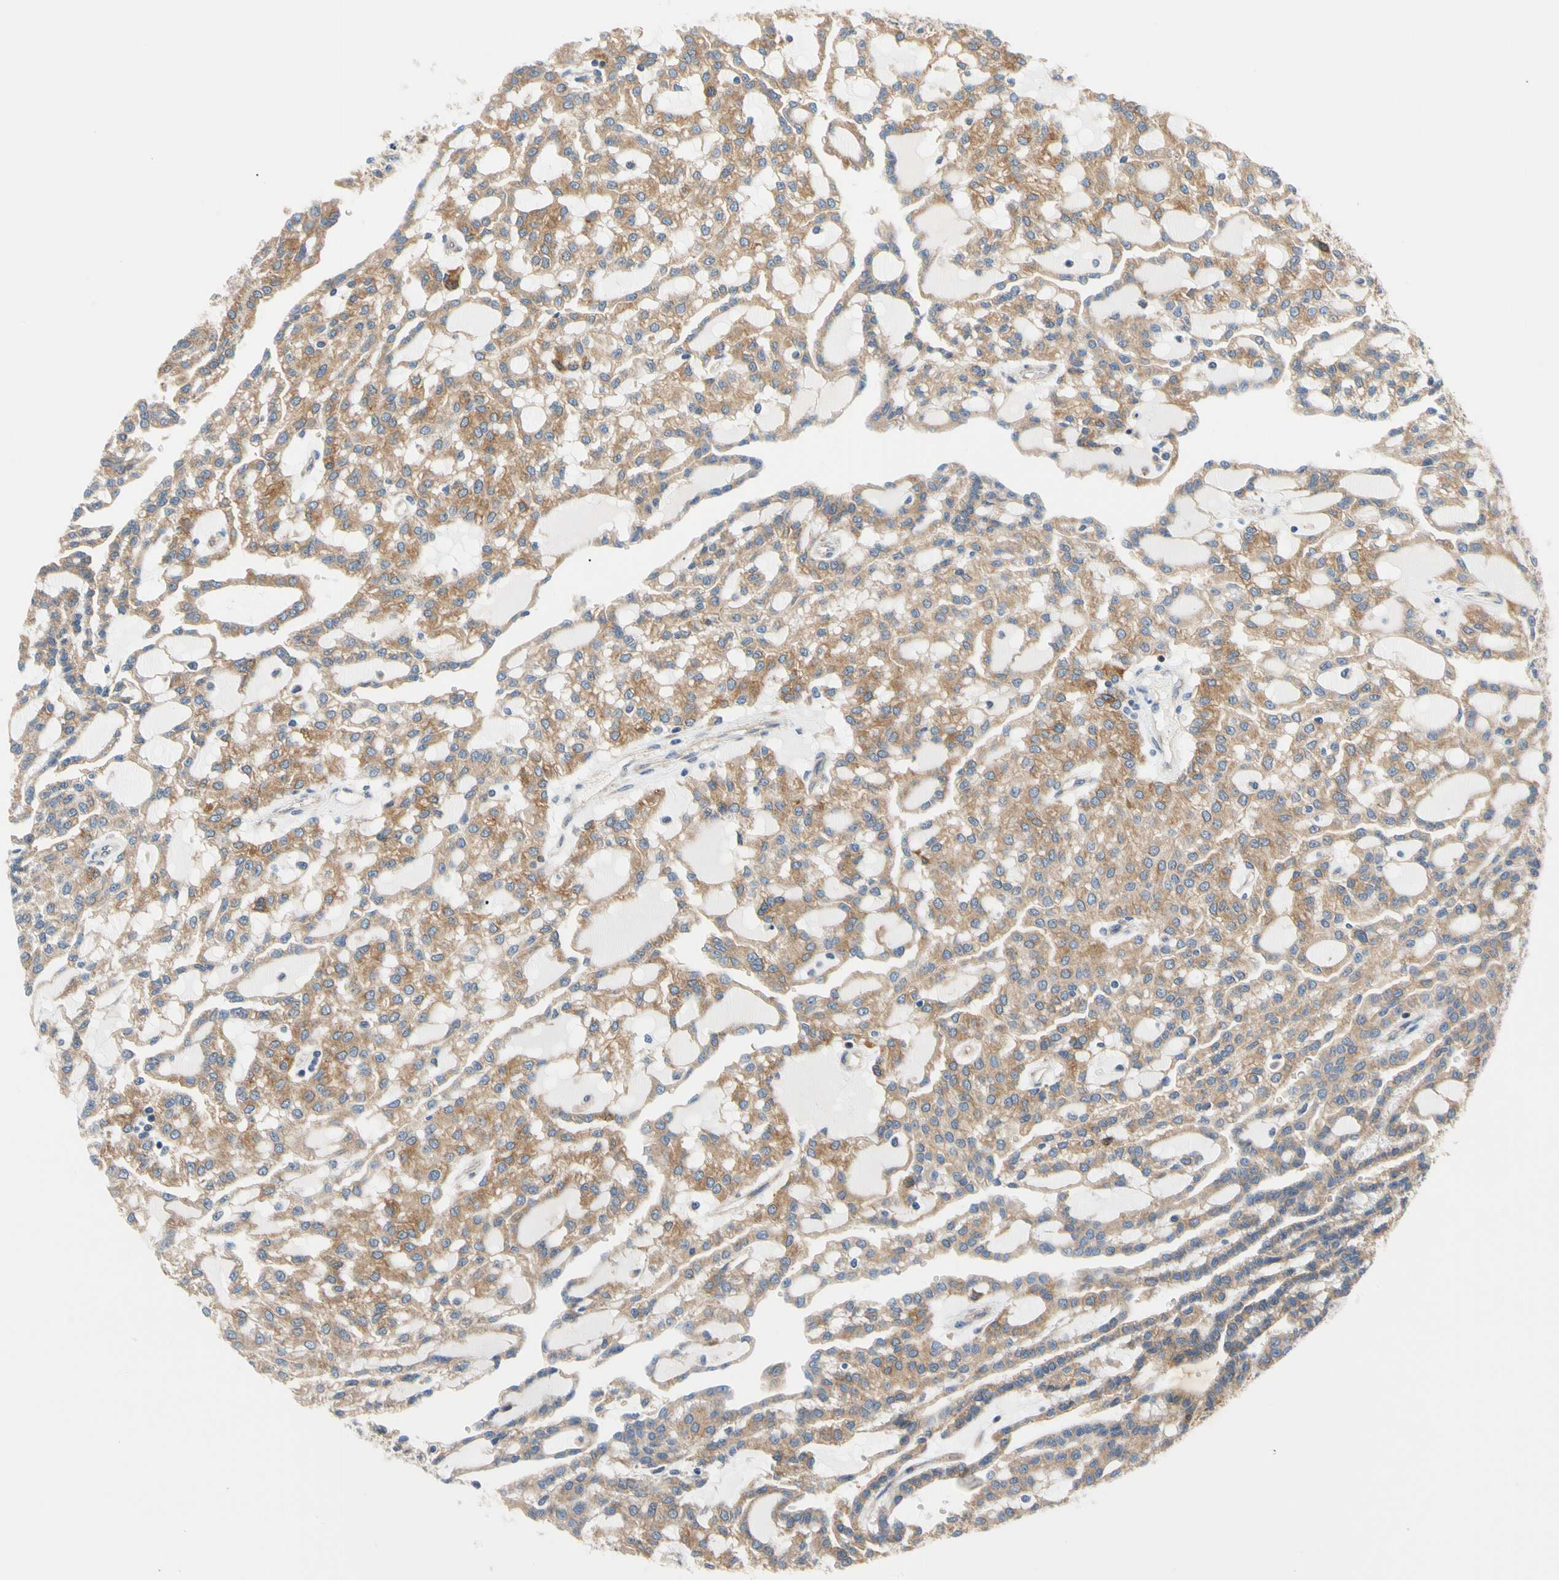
{"staining": {"intensity": "moderate", "quantity": ">75%", "location": "cytoplasmic/membranous"}, "tissue": "renal cancer", "cell_type": "Tumor cells", "image_type": "cancer", "snomed": [{"axis": "morphology", "description": "Adenocarcinoma, NOS"}, {"axis": "topography", "description": "Kidney"}], "caption": "Renal cancer stained with a protein marker exhibits moderate staining in tumor cells.", "gene": "GPHN", "patient": {"sex": "male", "age": 63}}